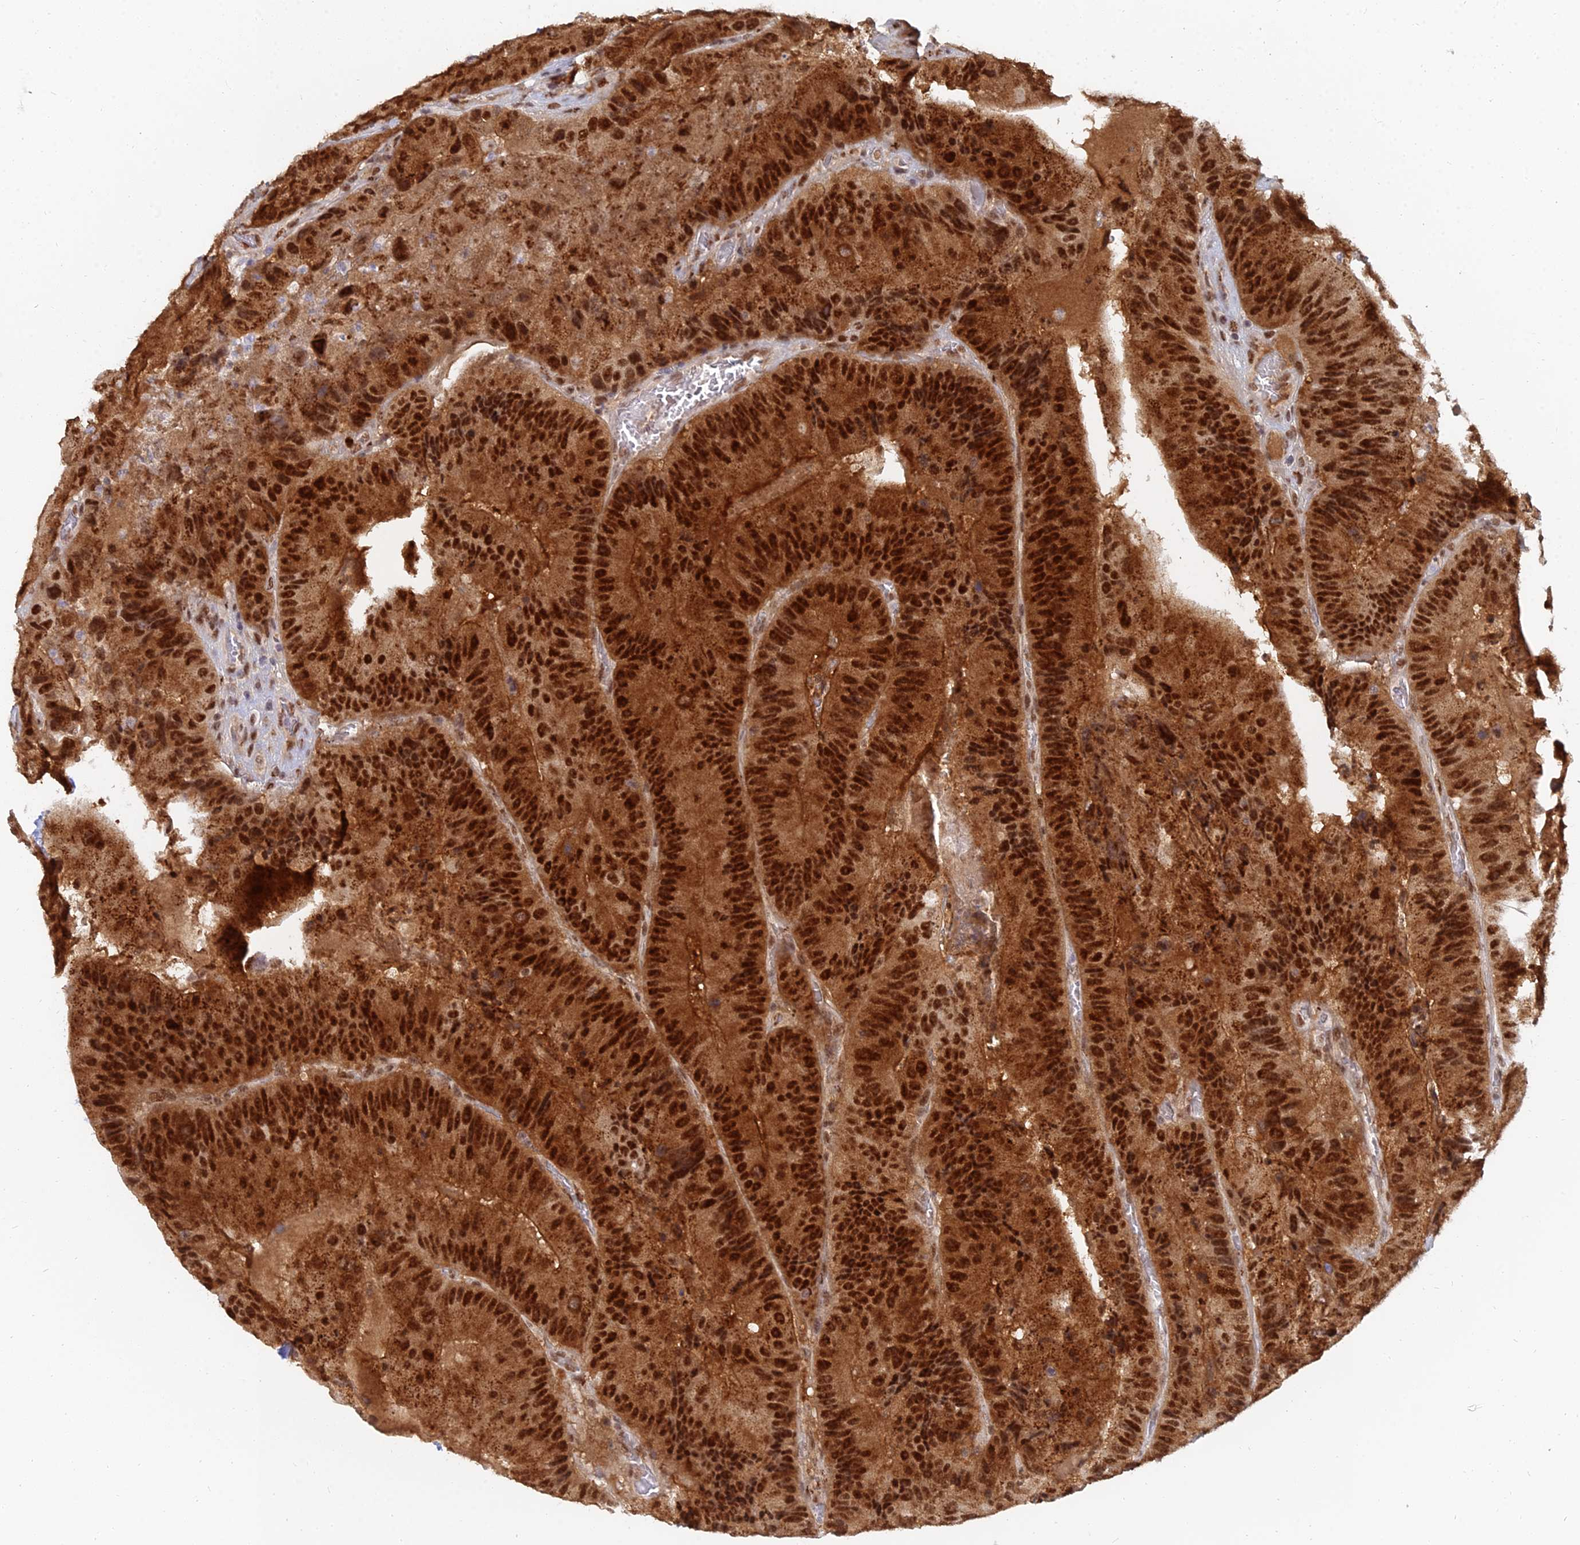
{"staining": {"intensity": "strong", "quantity": ">75%", "location": "cytoplasmic/membranous,nuclear"}, "tissue": "colorectal cancer", "cell_type": "Tumor cells", "image_type": "cancer", "snomed": [{"axis": "morphology", "description": "Adenocarcinoma, NOS"}, {"axis": "topography", "description": "Colon"}], "caption": "Protein expression analysis of human colorectal cancer reveals strong cytoplasmic/membranous and nuclear expression in approximately >75% of tumor cells.", "gene": "THOC3", "patient": {"sex": "female", "age": 86}}